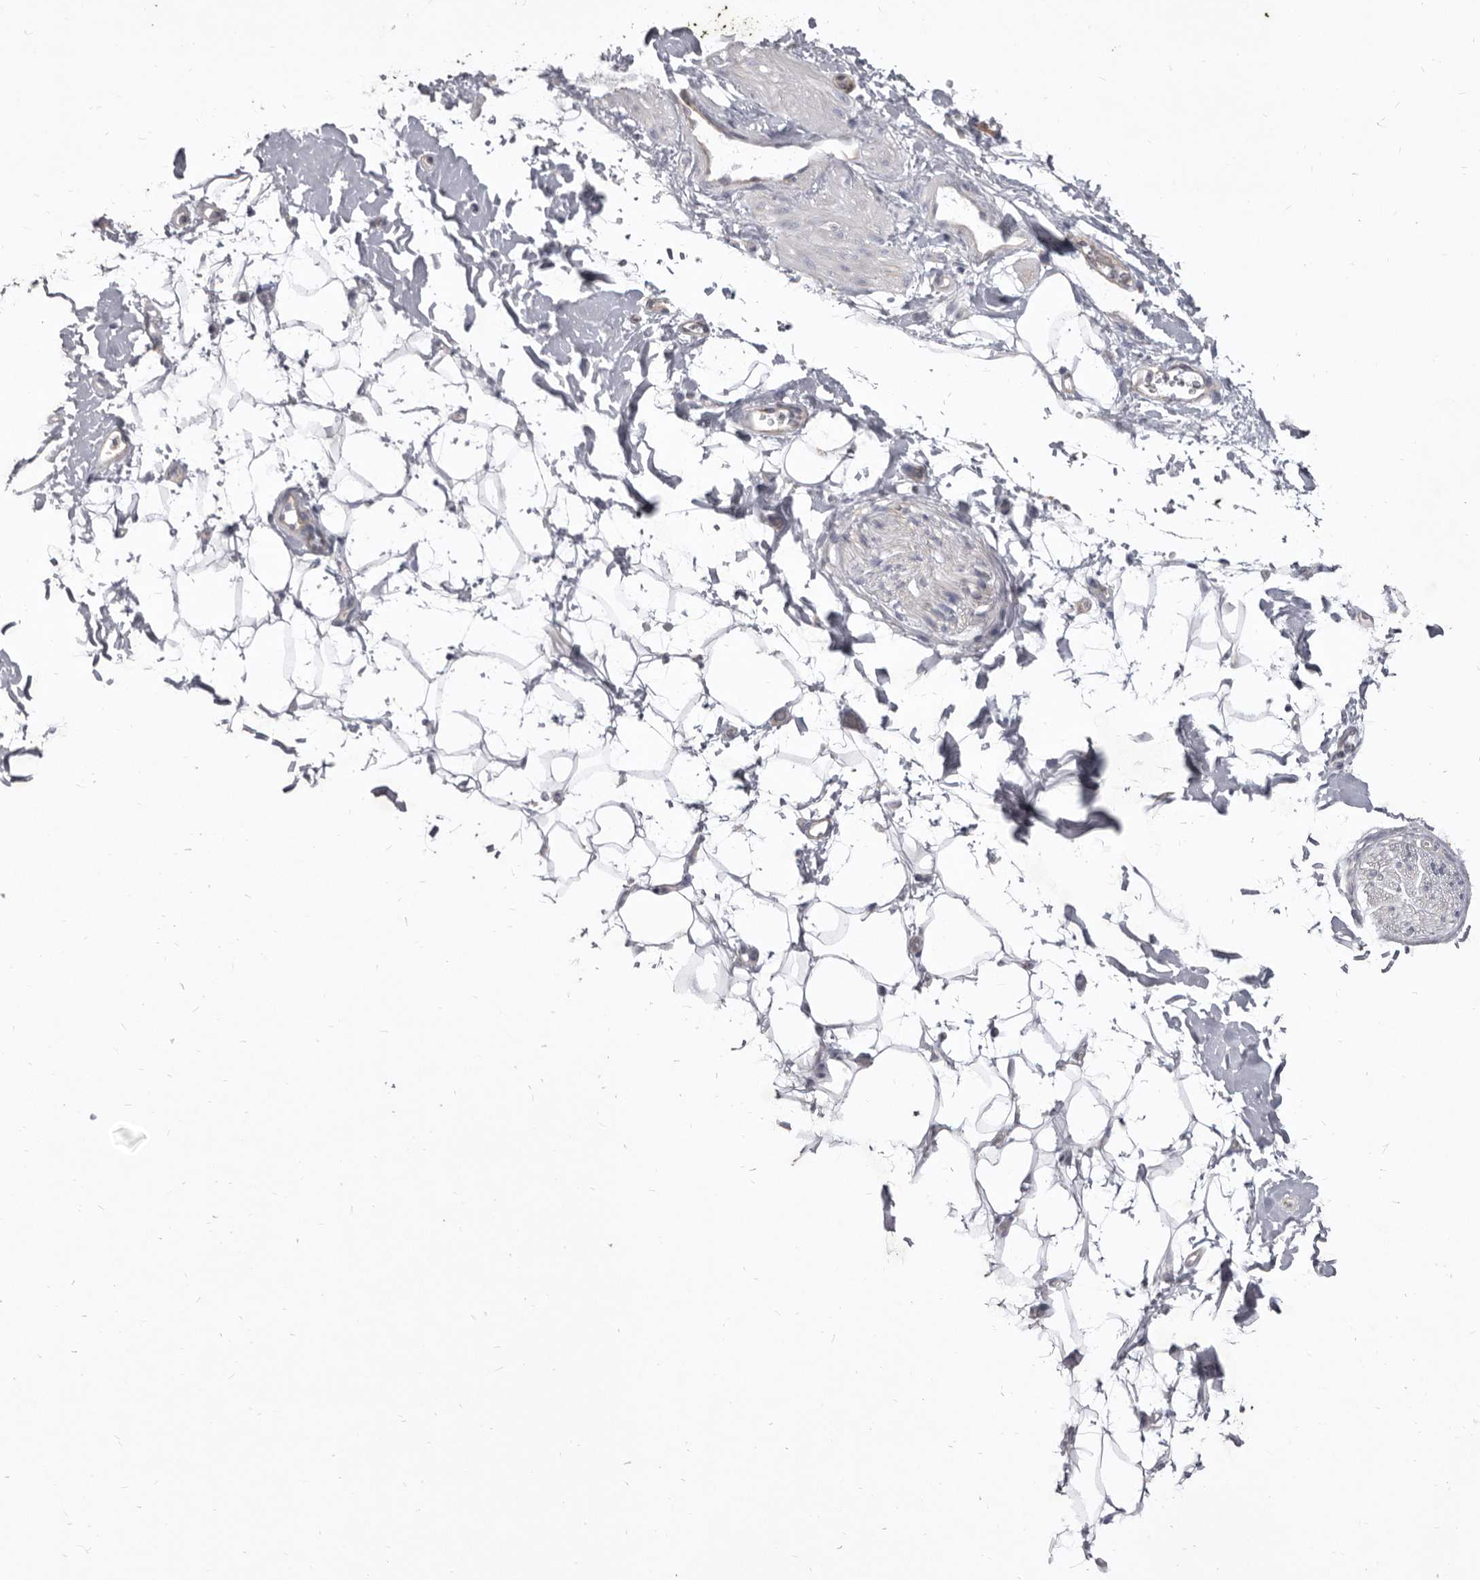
{"staining": {"intensity": "negative", "quantity": "none", "location": "none"}, "tissue": "adipose tissue", "cell_type": "Adipocytes", "image_type": "normal", "snomed": [{"axis": "morphology", "description": "Normal tissue, NOS"}, {"axis": "morphology", "description": "Adenocarcinoma, NOS"}, {"axis": "topography", "description": "Pancreas"}, {"axis": "topography", "description": "Peripheral nerve tissue"}], "caption": "Adipose tissue was stained to show a protein in brown. There is no significant staining in adipocytes. (Stains: DAB (3,3'-diaminobenzidine) immunohistochemistry with hematoxylin counter stain, Microscopy: brightfield microscopy at high magnification).", "gene": "P2RX6", "patient": {"sex": "male", "age": 59}}